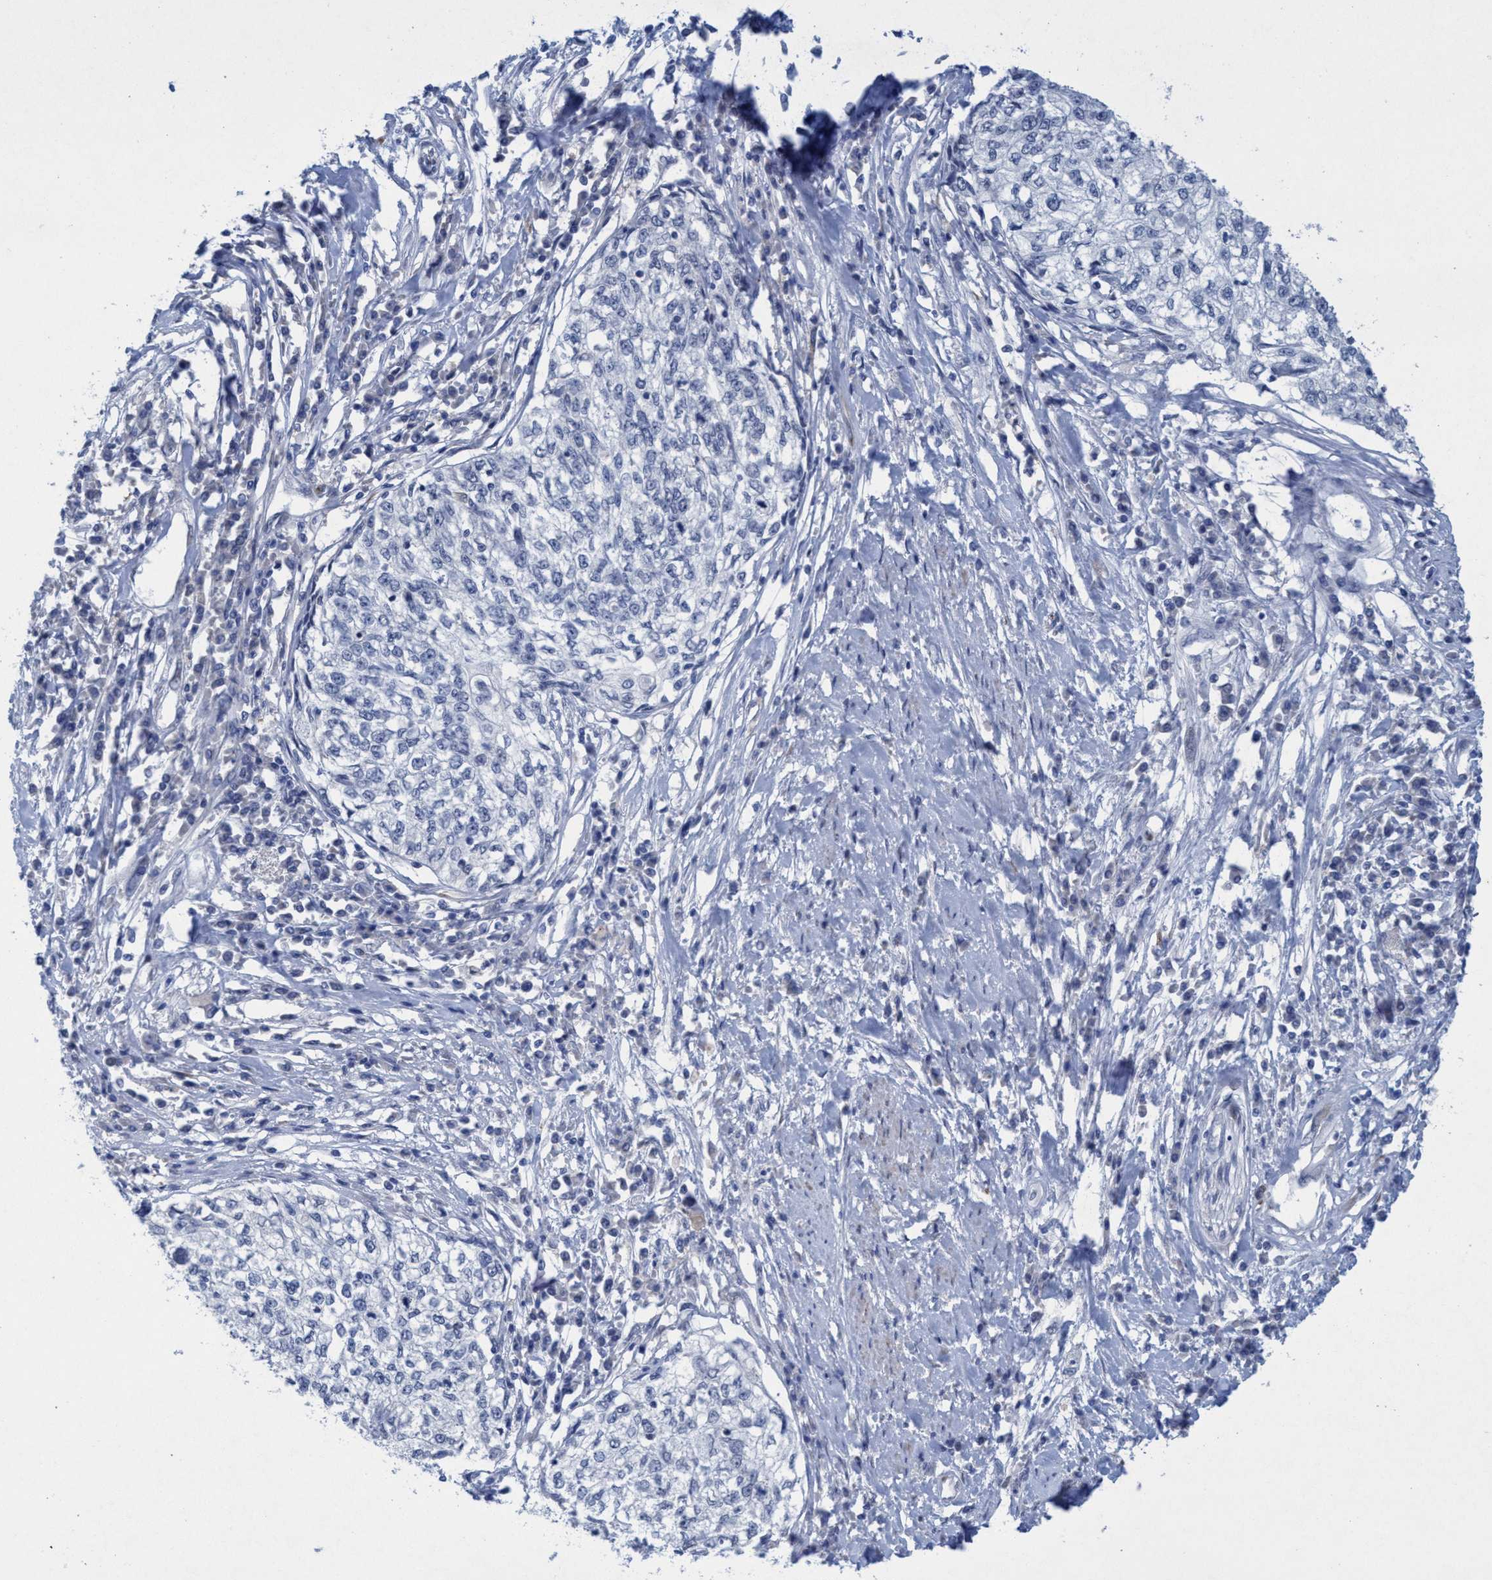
{"staining": {"intensity": "negative", "quantity": "none", "location": "none"}, "tissue": "cervical cancer", "cell_type": "Tumor cells", "image_type": "cancer", "snomed": [{"axis": "morphology", "description": "Squamous cell carcinoma, NOS"}, {"axis": "topography", "description": "Cervix"}], "caption": "An immunohistochemistry (IHC) histopathology image of cervical cancer (squamous cell carcinoma) is shown. There is no staining in tumor cells of cervical cancer (squamous cell carcinoma). Brightfield microscopy of immunohistochemistry (IHC) stained with DAB (3,3'-diaminobenzidine) (brown) and hematoxylin (blue), captured at high magnification.", "gene": "SLC43A2", "patient": {"sex": "female", "age": 57}}